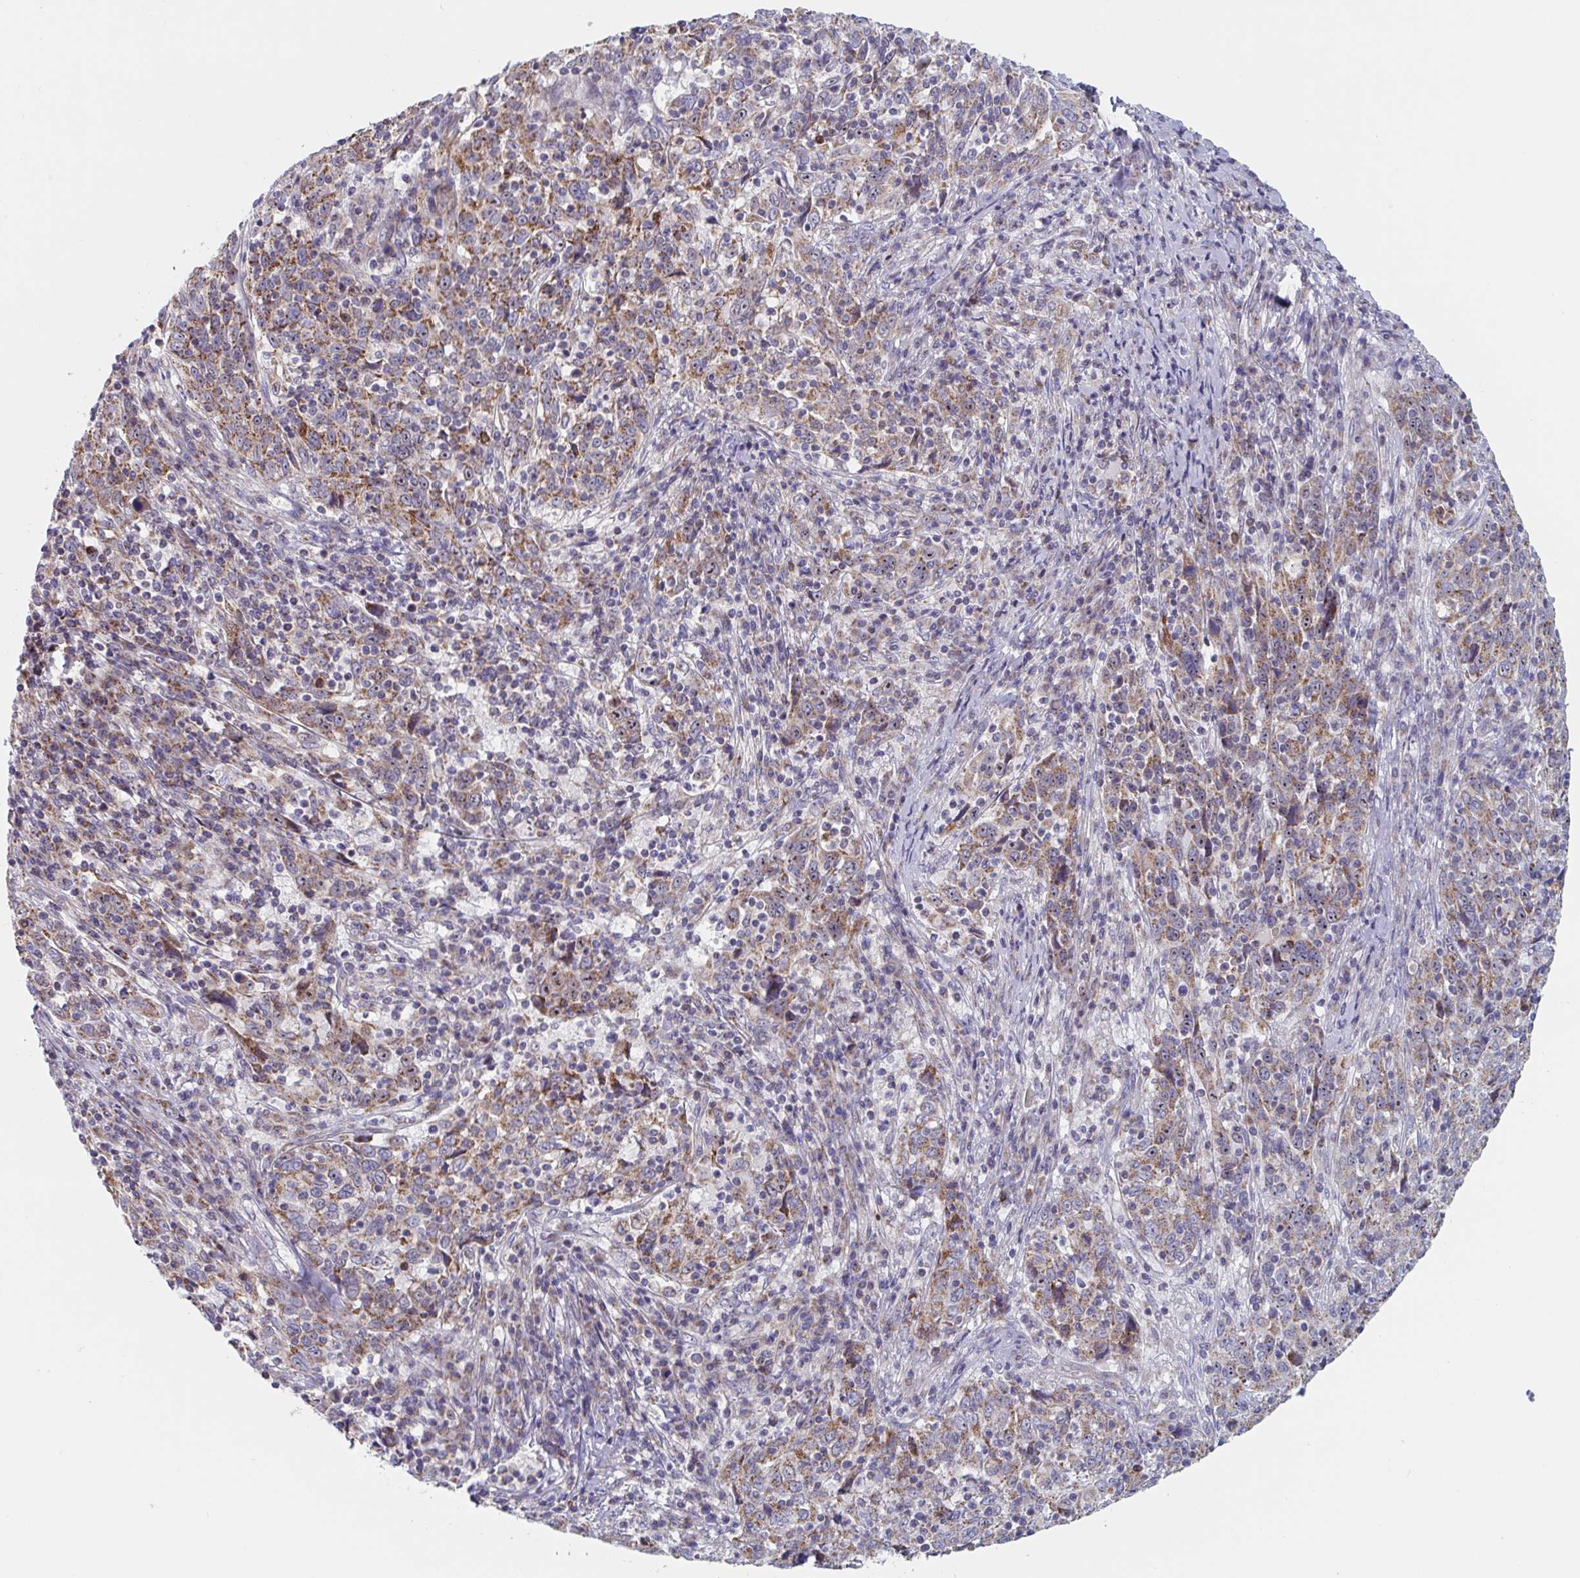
{"staining": {"intensity": "strong", "quantity": "25%-75%", "location": "cytoplasmic/membranous,nuclear"}, "tissue": "cervical cancer", "cell_type": "Tumor cells", "image_type": "cancer", "snomed": [{"axis": "morphology", "description": "Squamous cell carcinoma, NOS"}, {"axis": "topography", "description": "Cervix"}], "caption": "IHC histopathology image of neoplastic tissue: human cervical cancer stained using immunohistochemistry reveals high levels of strong protein expression localized specifically in the cytoplasmic/membranous and nuclear of tumor cells, appearing as a cytoplasmic/membranous and nuclear brown color.", "gene": "MRPL53", "patient": {"sex": "female", "age": 46}}